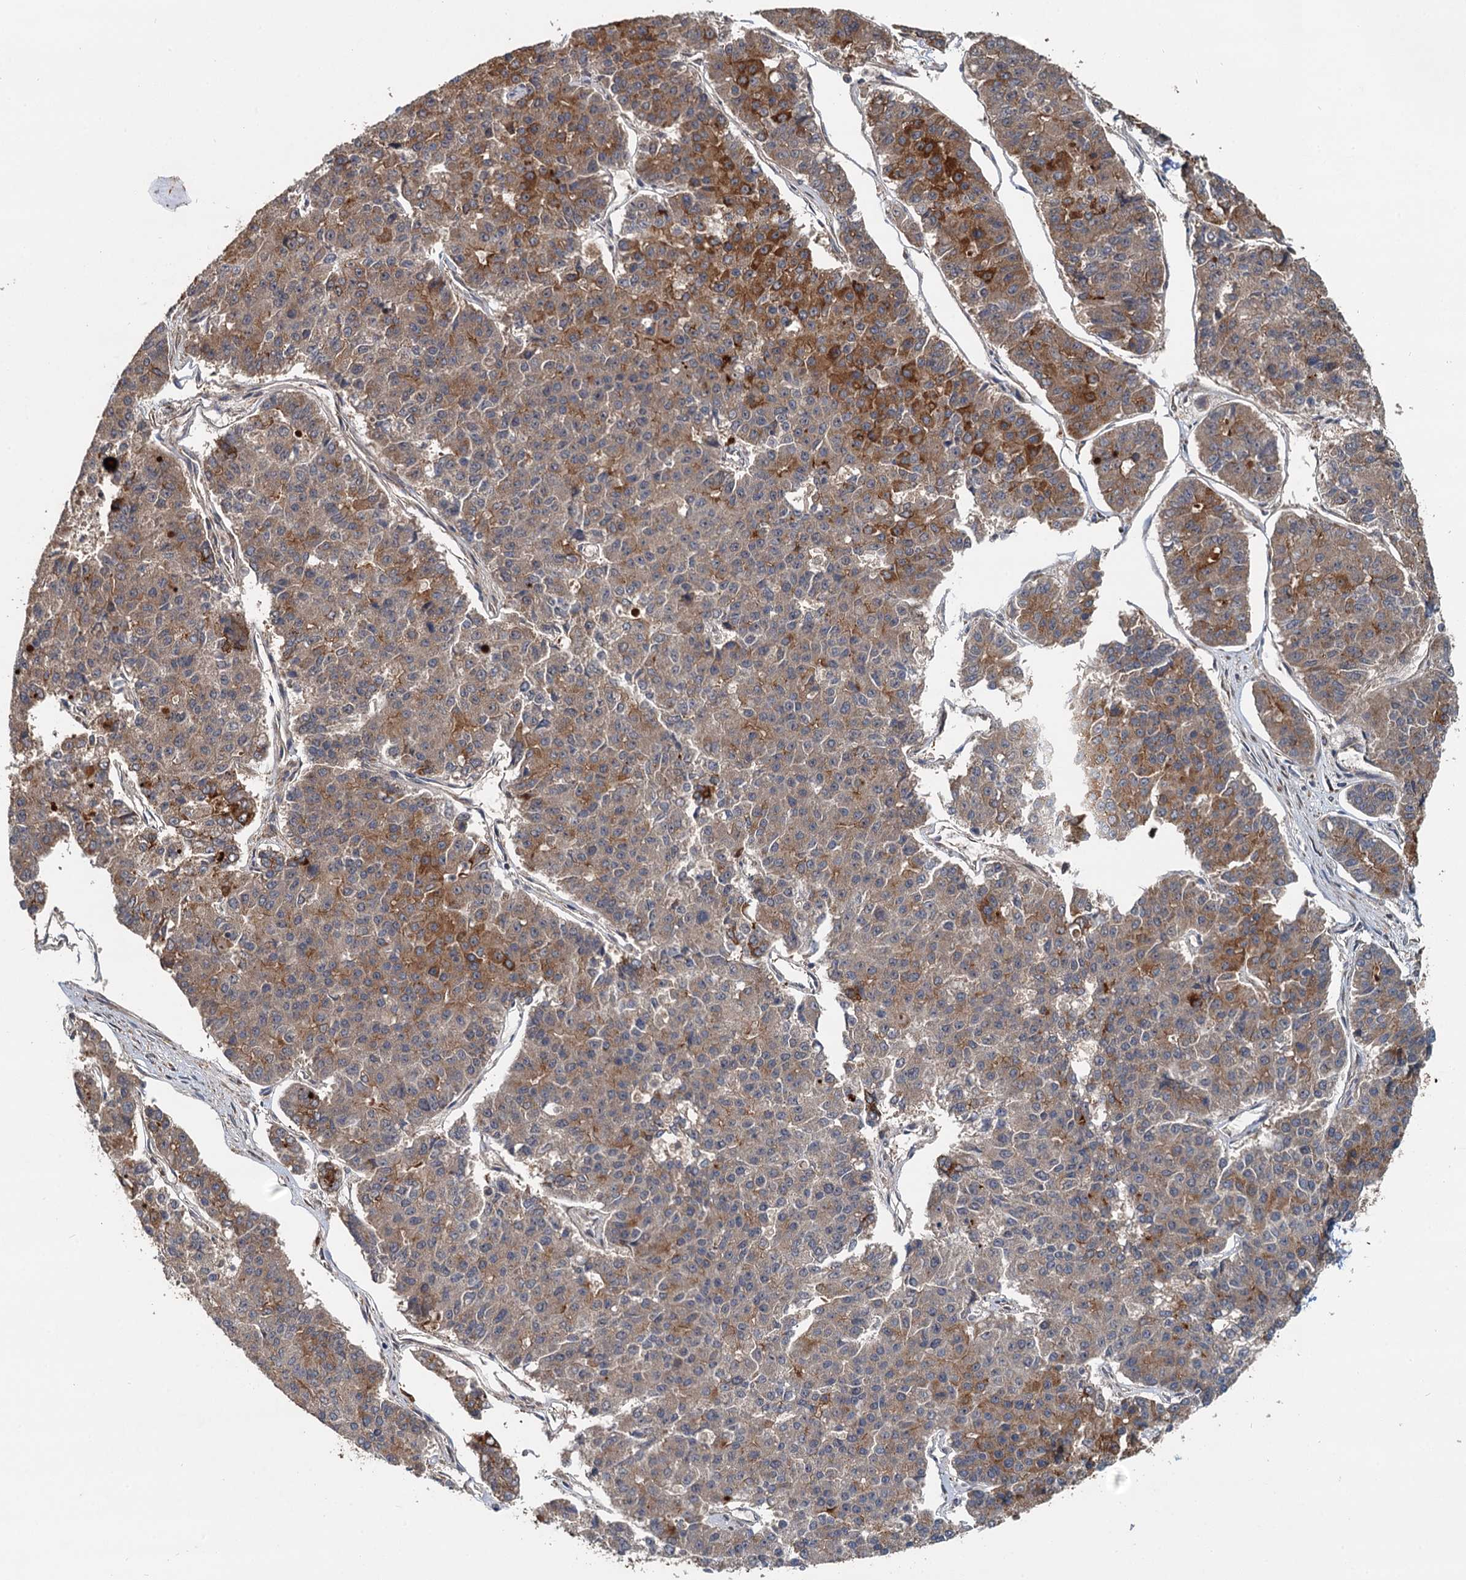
{"staining": {"intensity": "strong", "quantity": "25%-75%", "location": "cytoplasmic/membranous"}, "tissue": "pancreatic cancer", "cell_type": "Tumor cells", "image_type": "cancer", "snomed": [{"axis": "morphology", "description": "Adenocarcinoma, NOS"}, {"axis": "topography", "description": "Pancreas"}], "caption": "Immunohistochemistry (IHC) image of neoplastic tissue: human pancreatic adenocarcinoma stained using immunohistochemistry (IHC) shows high levels of strong protein expression localized specifically in the cytoplasmic/membranous of tumor cells, appearing as a cytoplasmic/membranous brown color.", "gene": "LRRK2", "patient": {"sex": "male", "age": 50}}